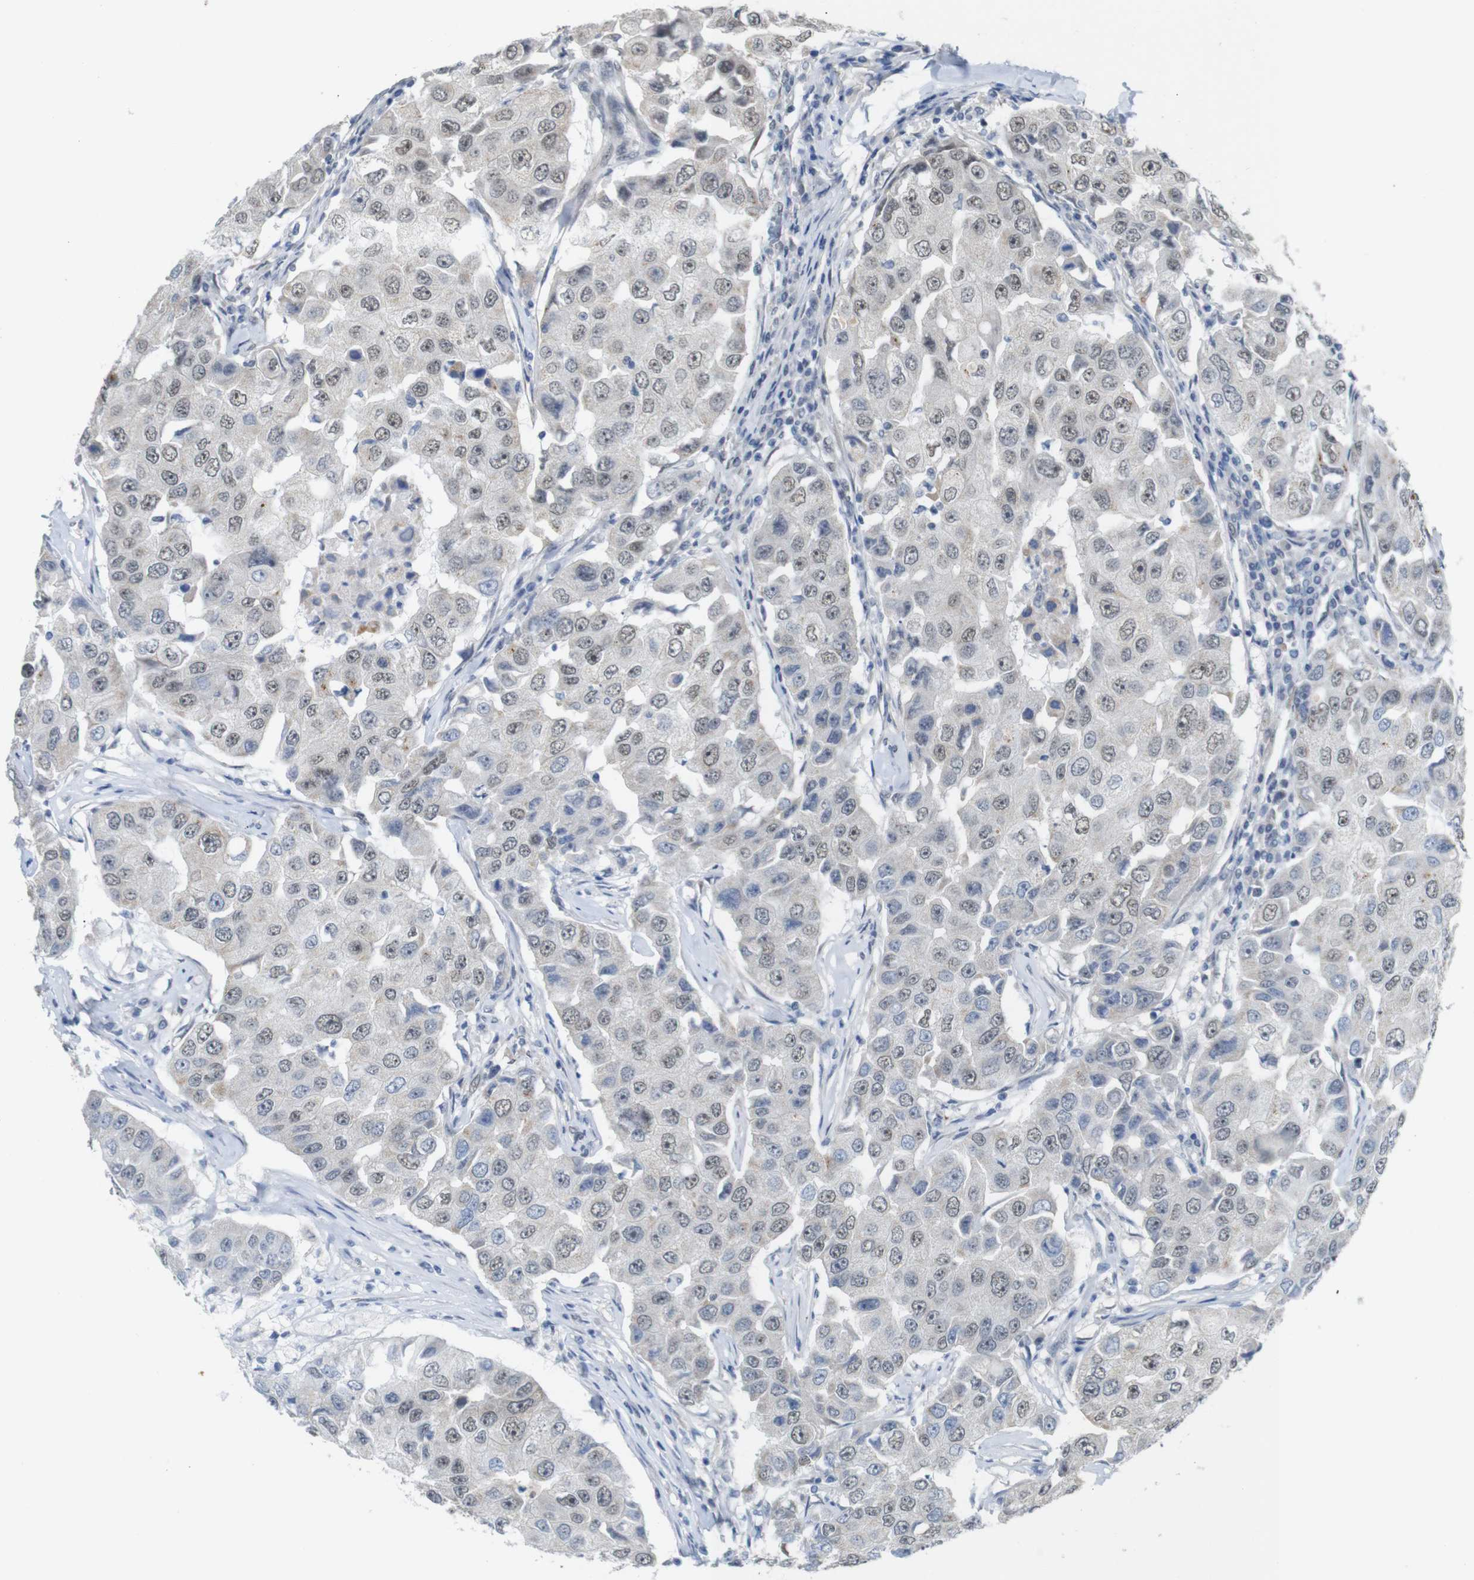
{"staining": {"intensity": "weak", "quantity": "25%-75%", "location": "nuclear"}, "tissue": "breast cancer", "cell_type": "Tumor cells", "image_type": "cancer", "snomed": [{"axis": "morphology", "description": "Duct carcinoma"}, {"axis": "topography", "description": "Breast"}], "caption": "Breast cancer stained with a protein marker demonstrates weak staining in tumor cells.", "gene": "GPR158", "patient": {"sex": "female", "age": 27}}